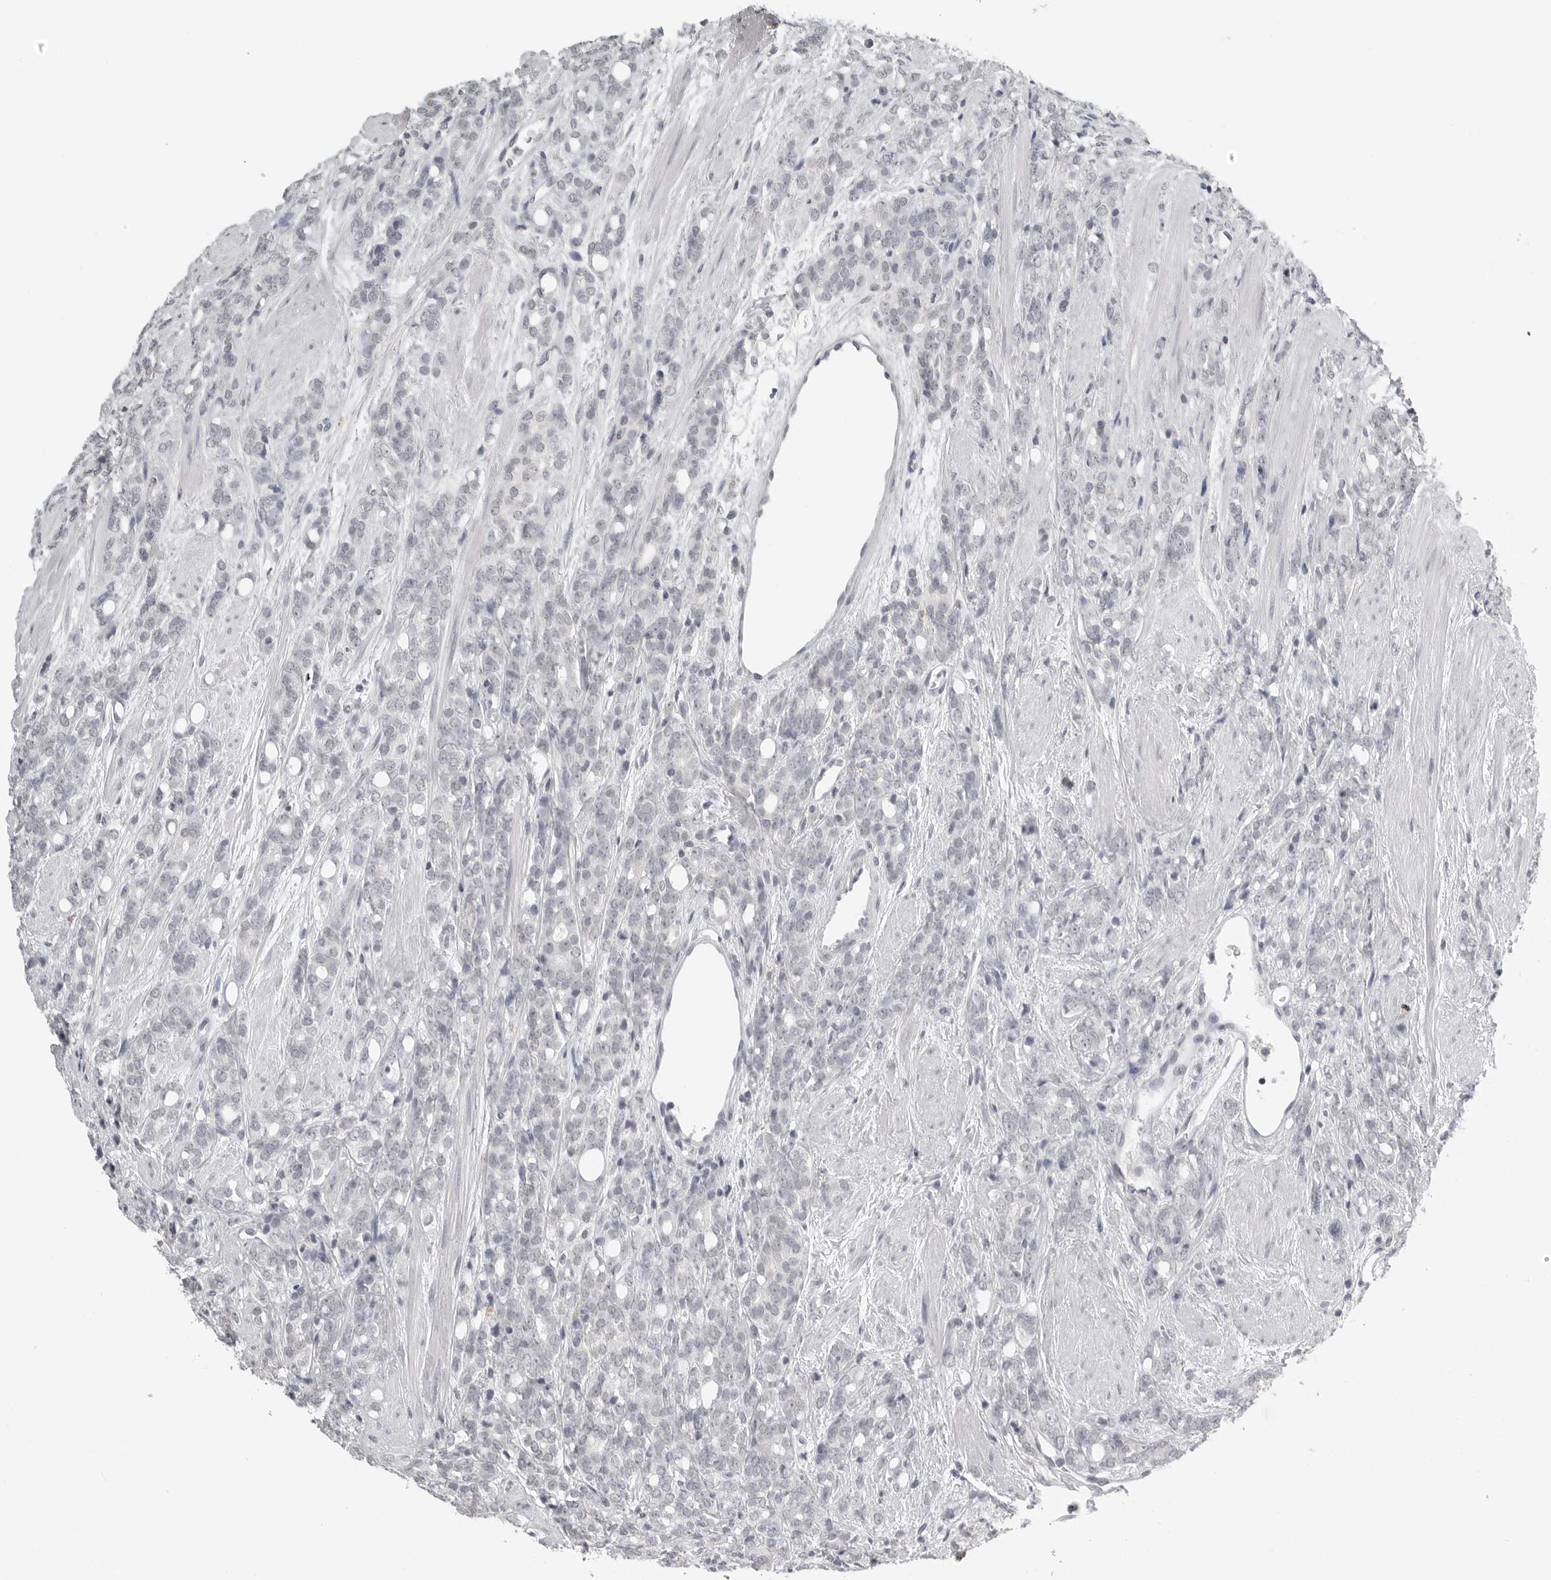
{"staining": {"intensity": "weak", "quantity": "<25%", "location": "nuclear"}, "tissue": "prostate cancer", "cell_type": "Tumor cells", "image_type": "cancer", "snomed": [{"axis": "morphology", "description": "Adenocarcinoma, High grade"}, {"axis": "topography", "description": "Prostate"}], "caption": "A photomicrograph of prostate cancer (high-grade adenocarcinoma) stained for a protein shows no brown staining in tumor cells.", "gene": "BPIFA1", "patient": {"sex": "male", "age": 62}}